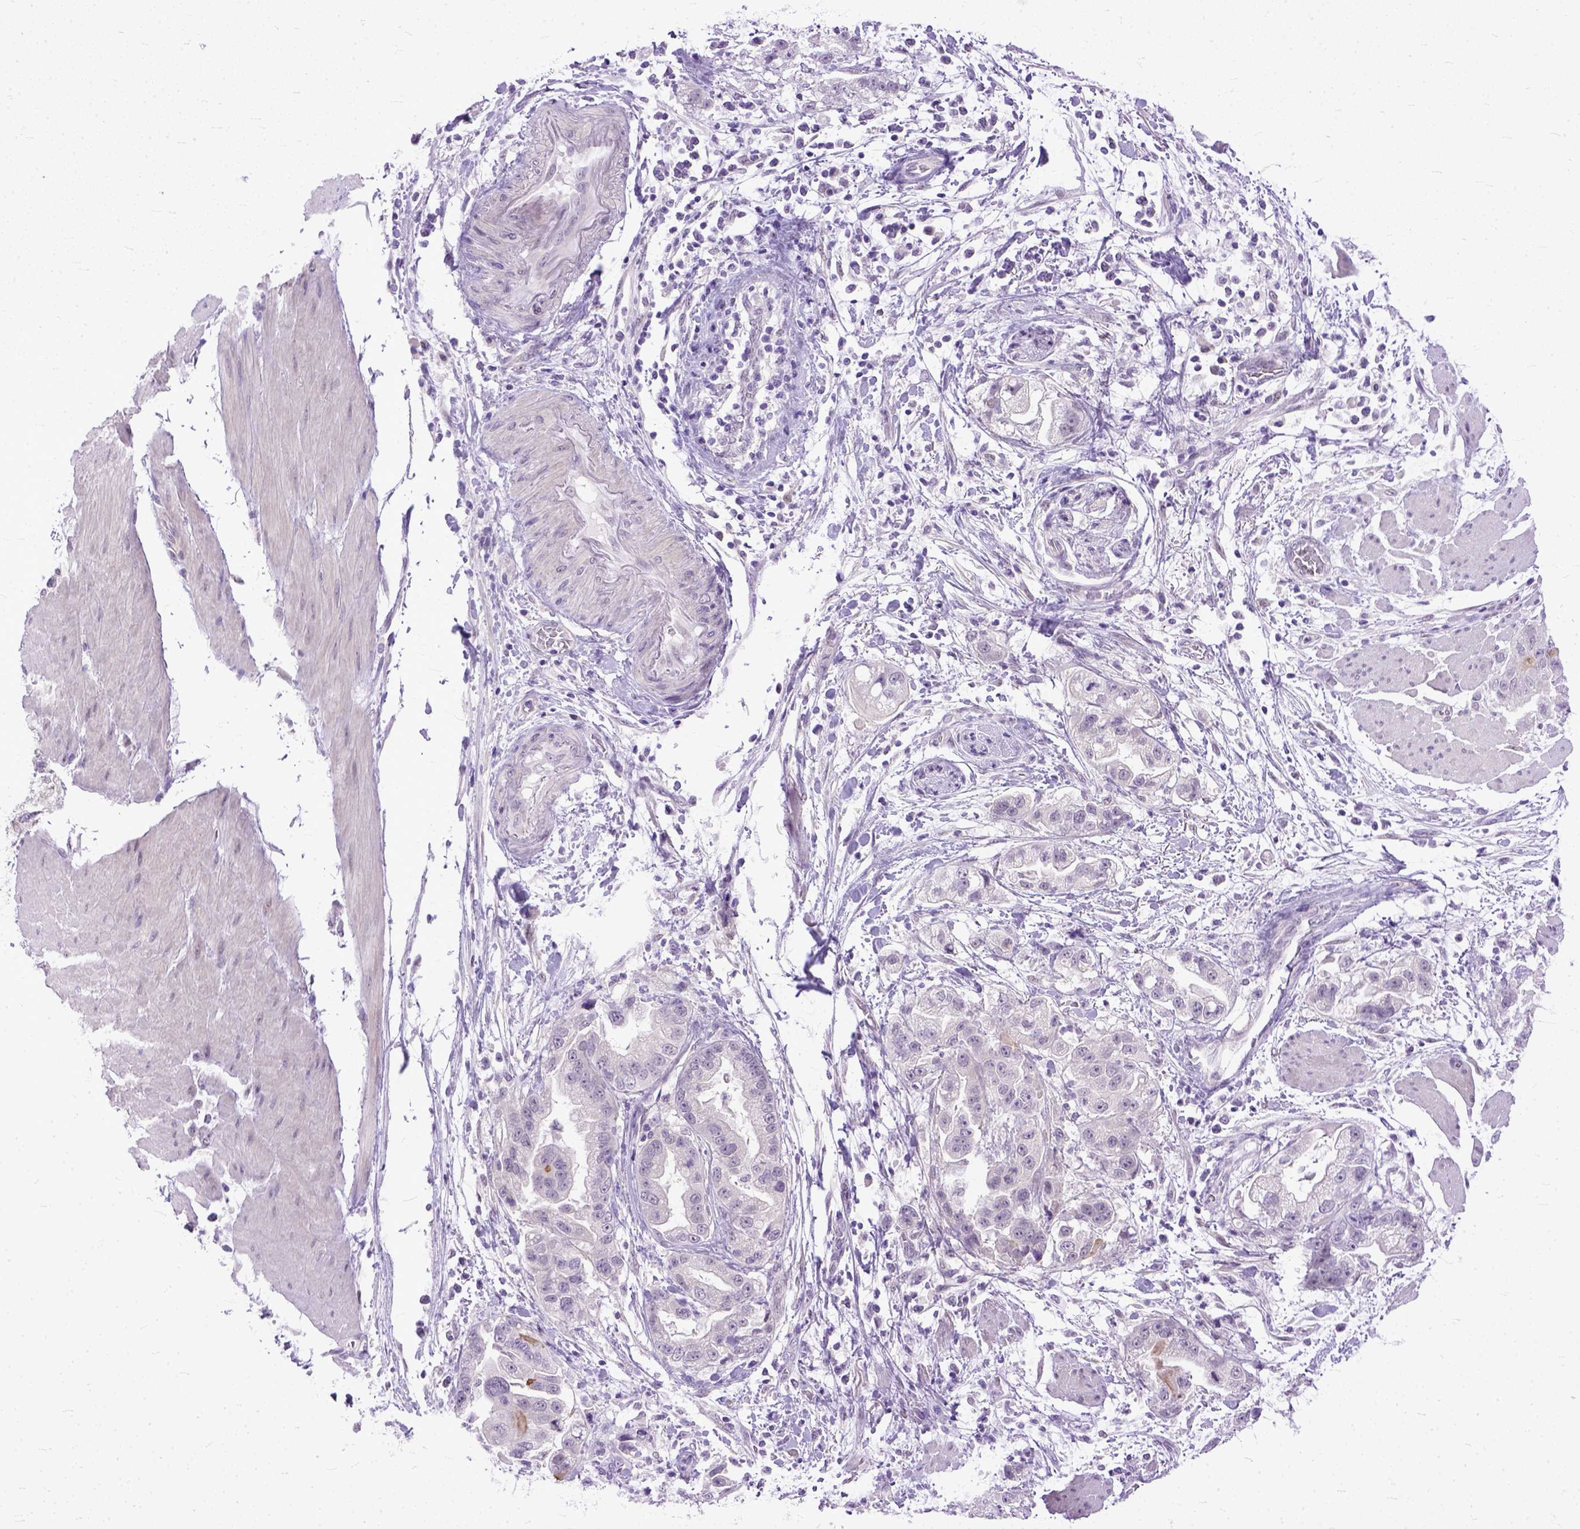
{"staining": {"intensity": "negative", "quantity": "none", "location": "none"}, "tissue": "stomach cancer", "cell_type": "Tumor cells", "image_type": "cancer", "snomed": [{"axis": "morphology", "description": "Adenocarcinoma, NOS"}, {"axis": "topography", "description": "Stomach"}], "caption": "DAB immunohistochemical staining of stomach adenocarcinoma displays no significant staining in tumor cells. The staining is performed using DAB brown chromogen with nuclei counter-stained in using hematoxylin.", "gene": "TCEAL7", "patient": {"sex": "male", "age": 59}}